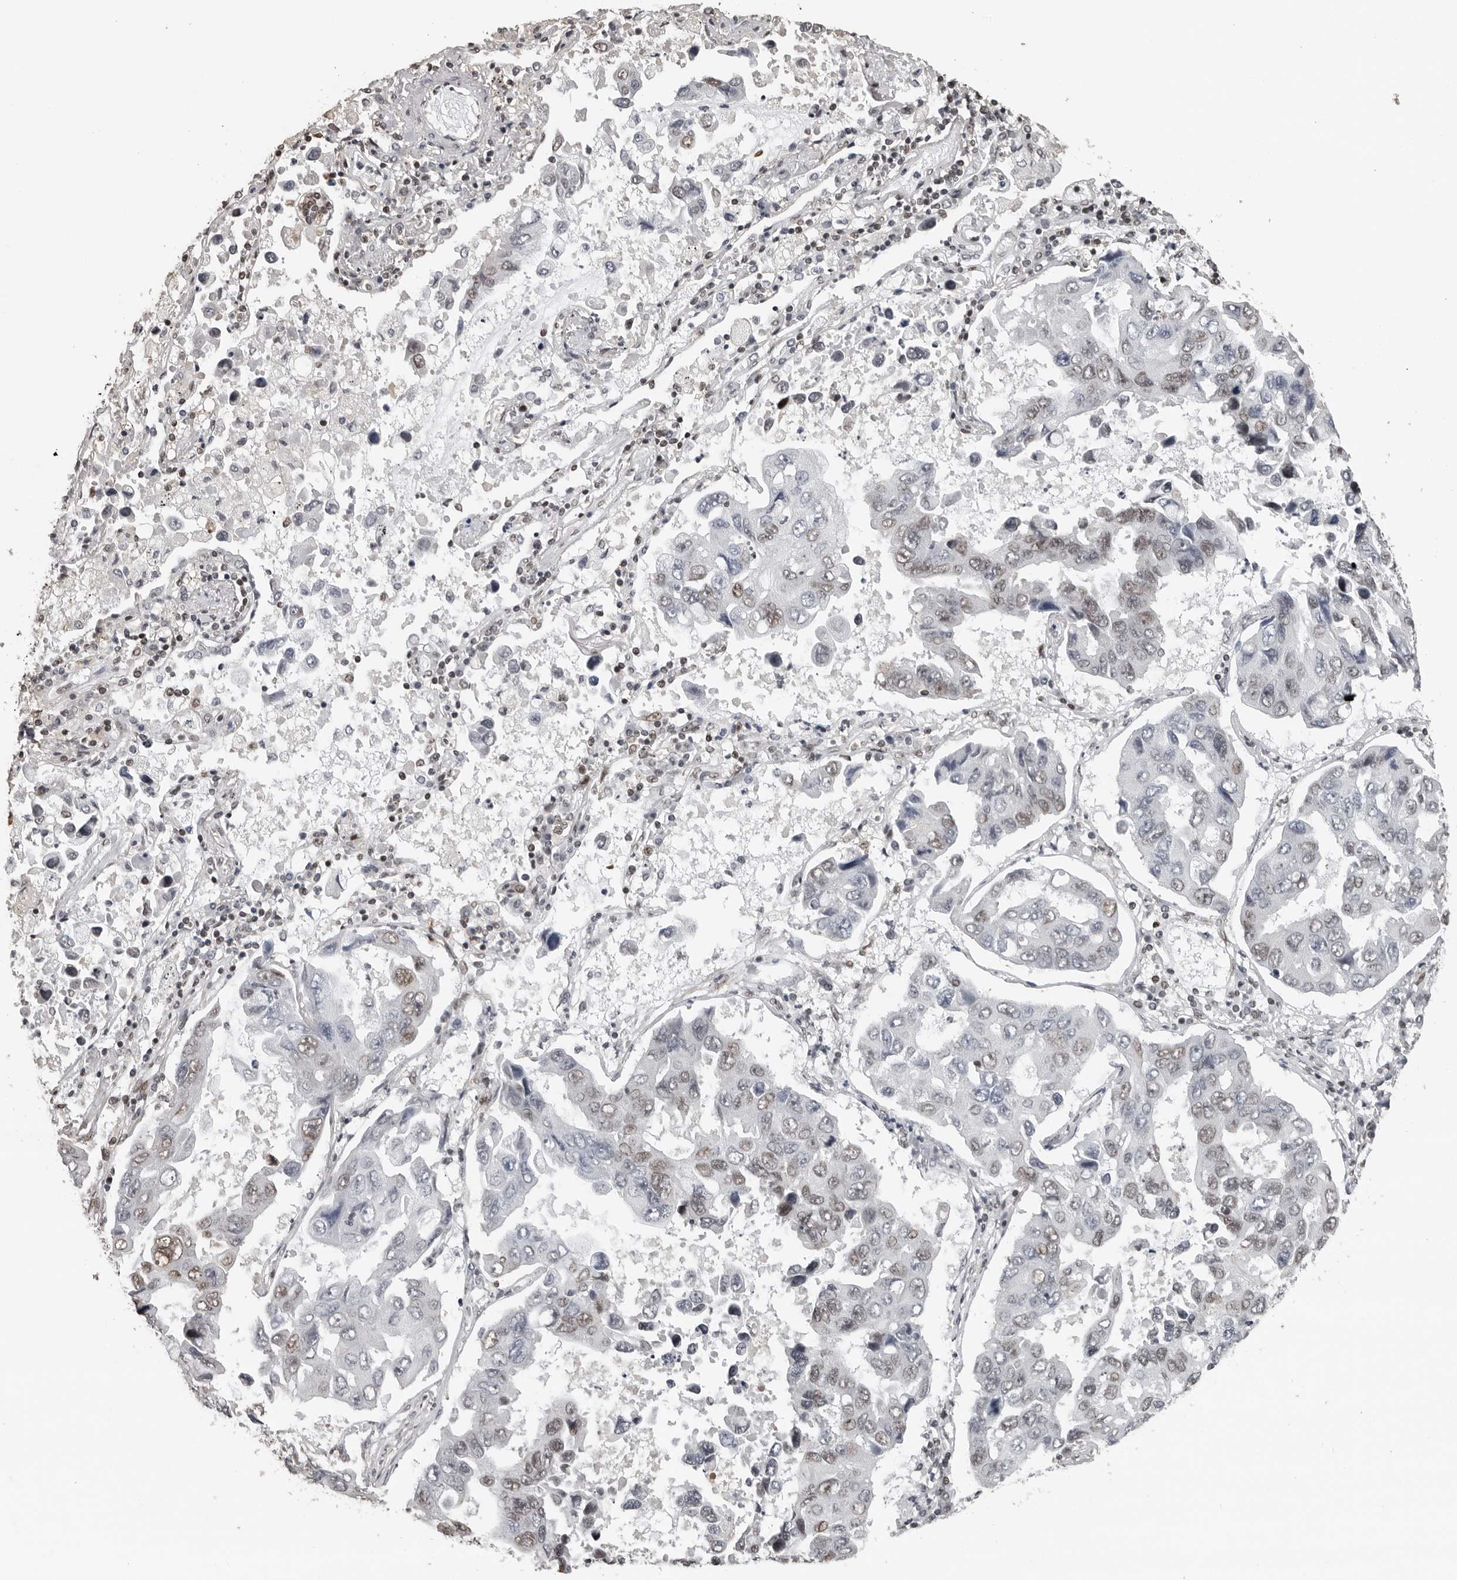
{"staining": {"intensity": "weak", "quantity": "<25%", "location": "nuclear"}, "tissue": "lung cancer", "cell_type": "Tumor cells", "image_type": "cancer", "snomed": [{"axis": "morphology", "description": "Adenocarcinoma, NOS"}, {"axis": "topography", "description": "Lung"}], "caption": "Lung cancer stained for a protein using immunohistochemistry (IHC) displays no positivity tumor cells.", "gene": "ORC1", "patient": {"sex": "male", "age": 64}}